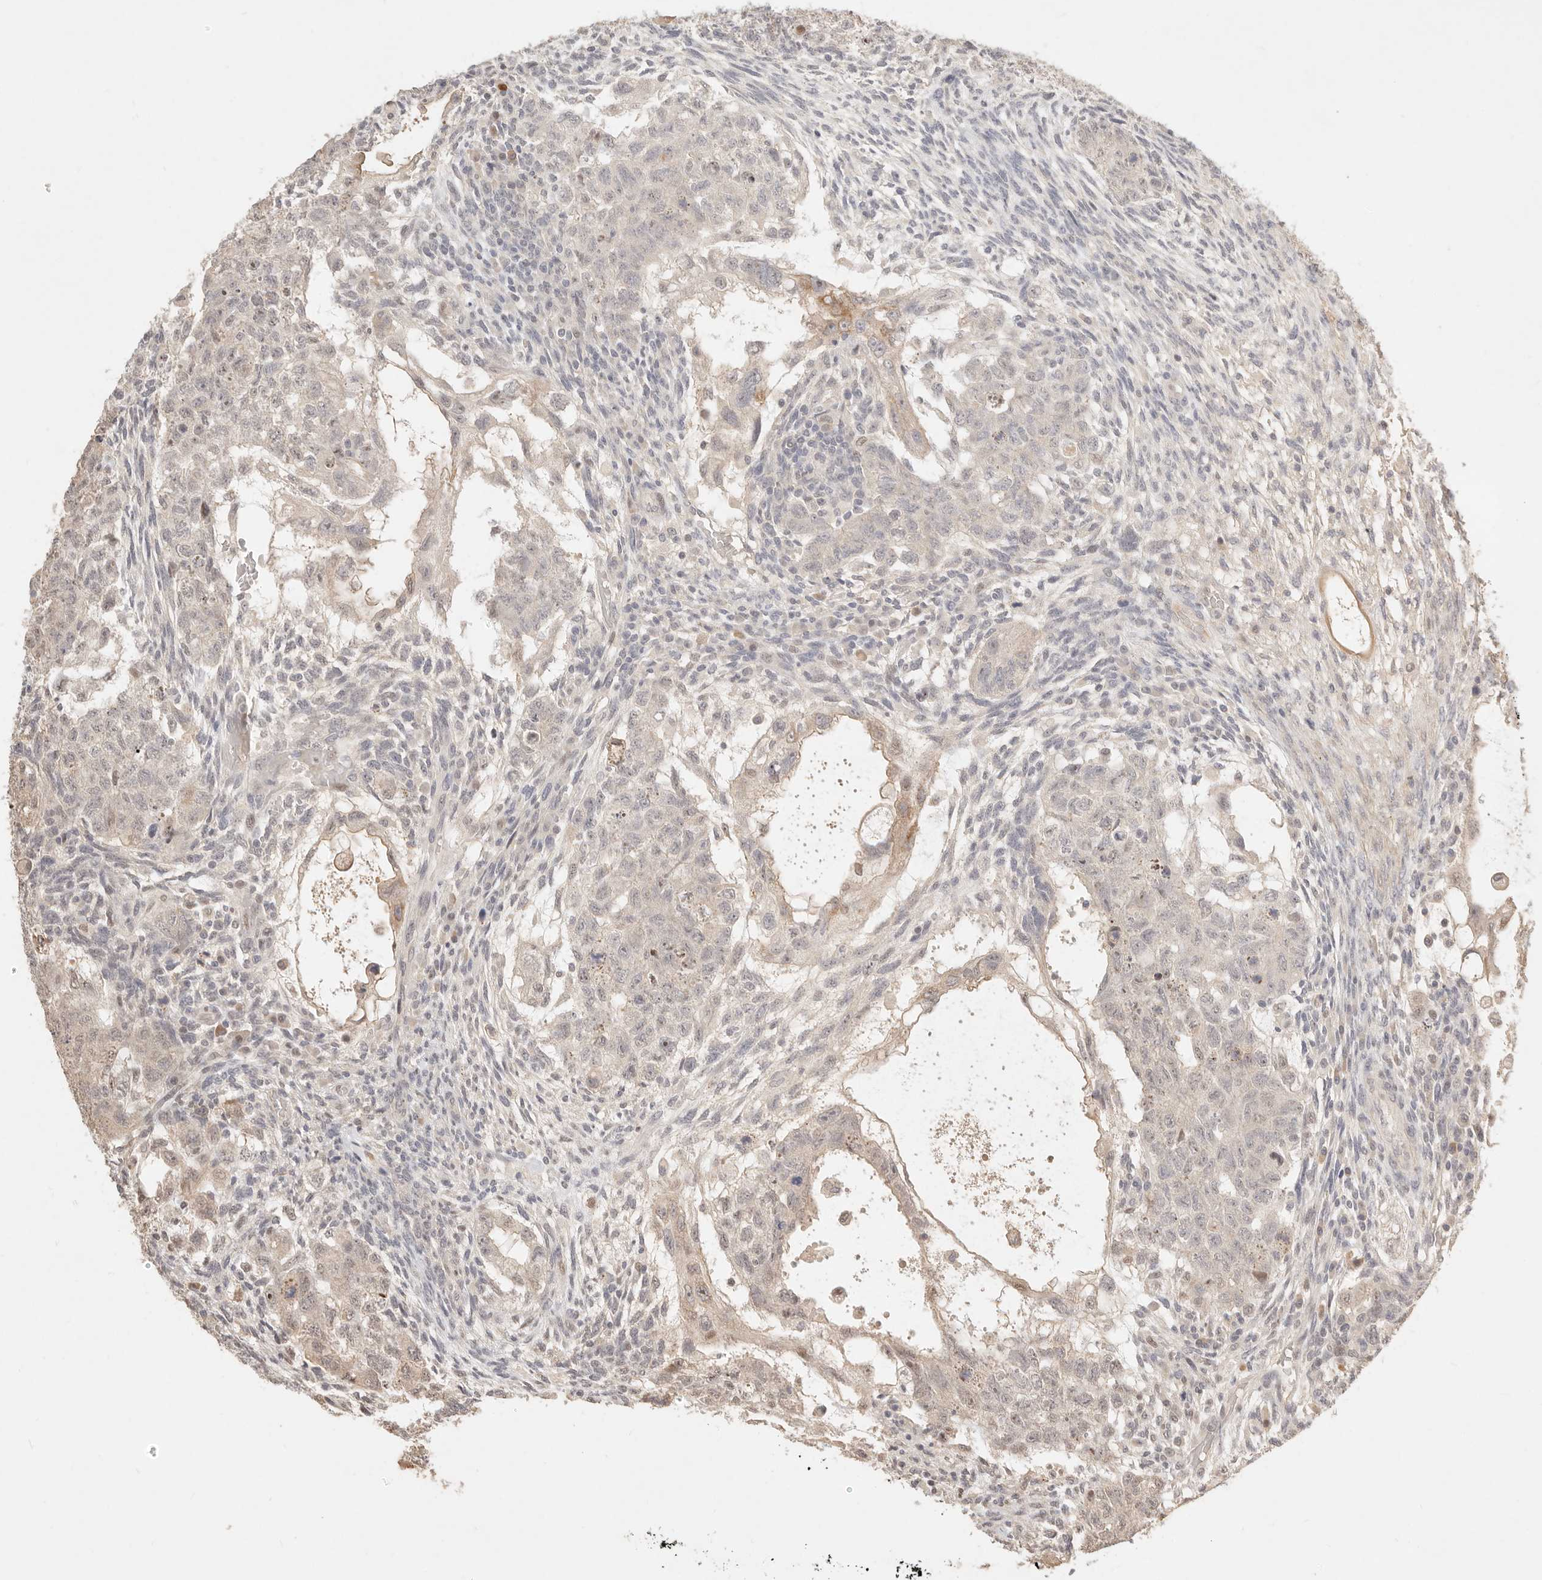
{"staining": {"intensity": "weak", "quantity": ">75%", "location": "nuclear"}, "tissue": "testis cancer", "cell_type": "Tumor cells", "image_type": "cancer", "snomed": [{"axis": "morphology", "description": "Normal tissue, NOS"}, {"axis": "morphology", "description": "Carcinoma, Embryonal, NOS"}, {"axis": "topography", "description": "Testis"}], "caption": "Approximately >75% of tumor cells in human testis cancer (embryonal carcinoma) exhibit weak nuclear protein expression as visualized by brown immunohistochemical staining.", "gene": "MEP1A", "patient": {"sex": "male", "age": 36}}